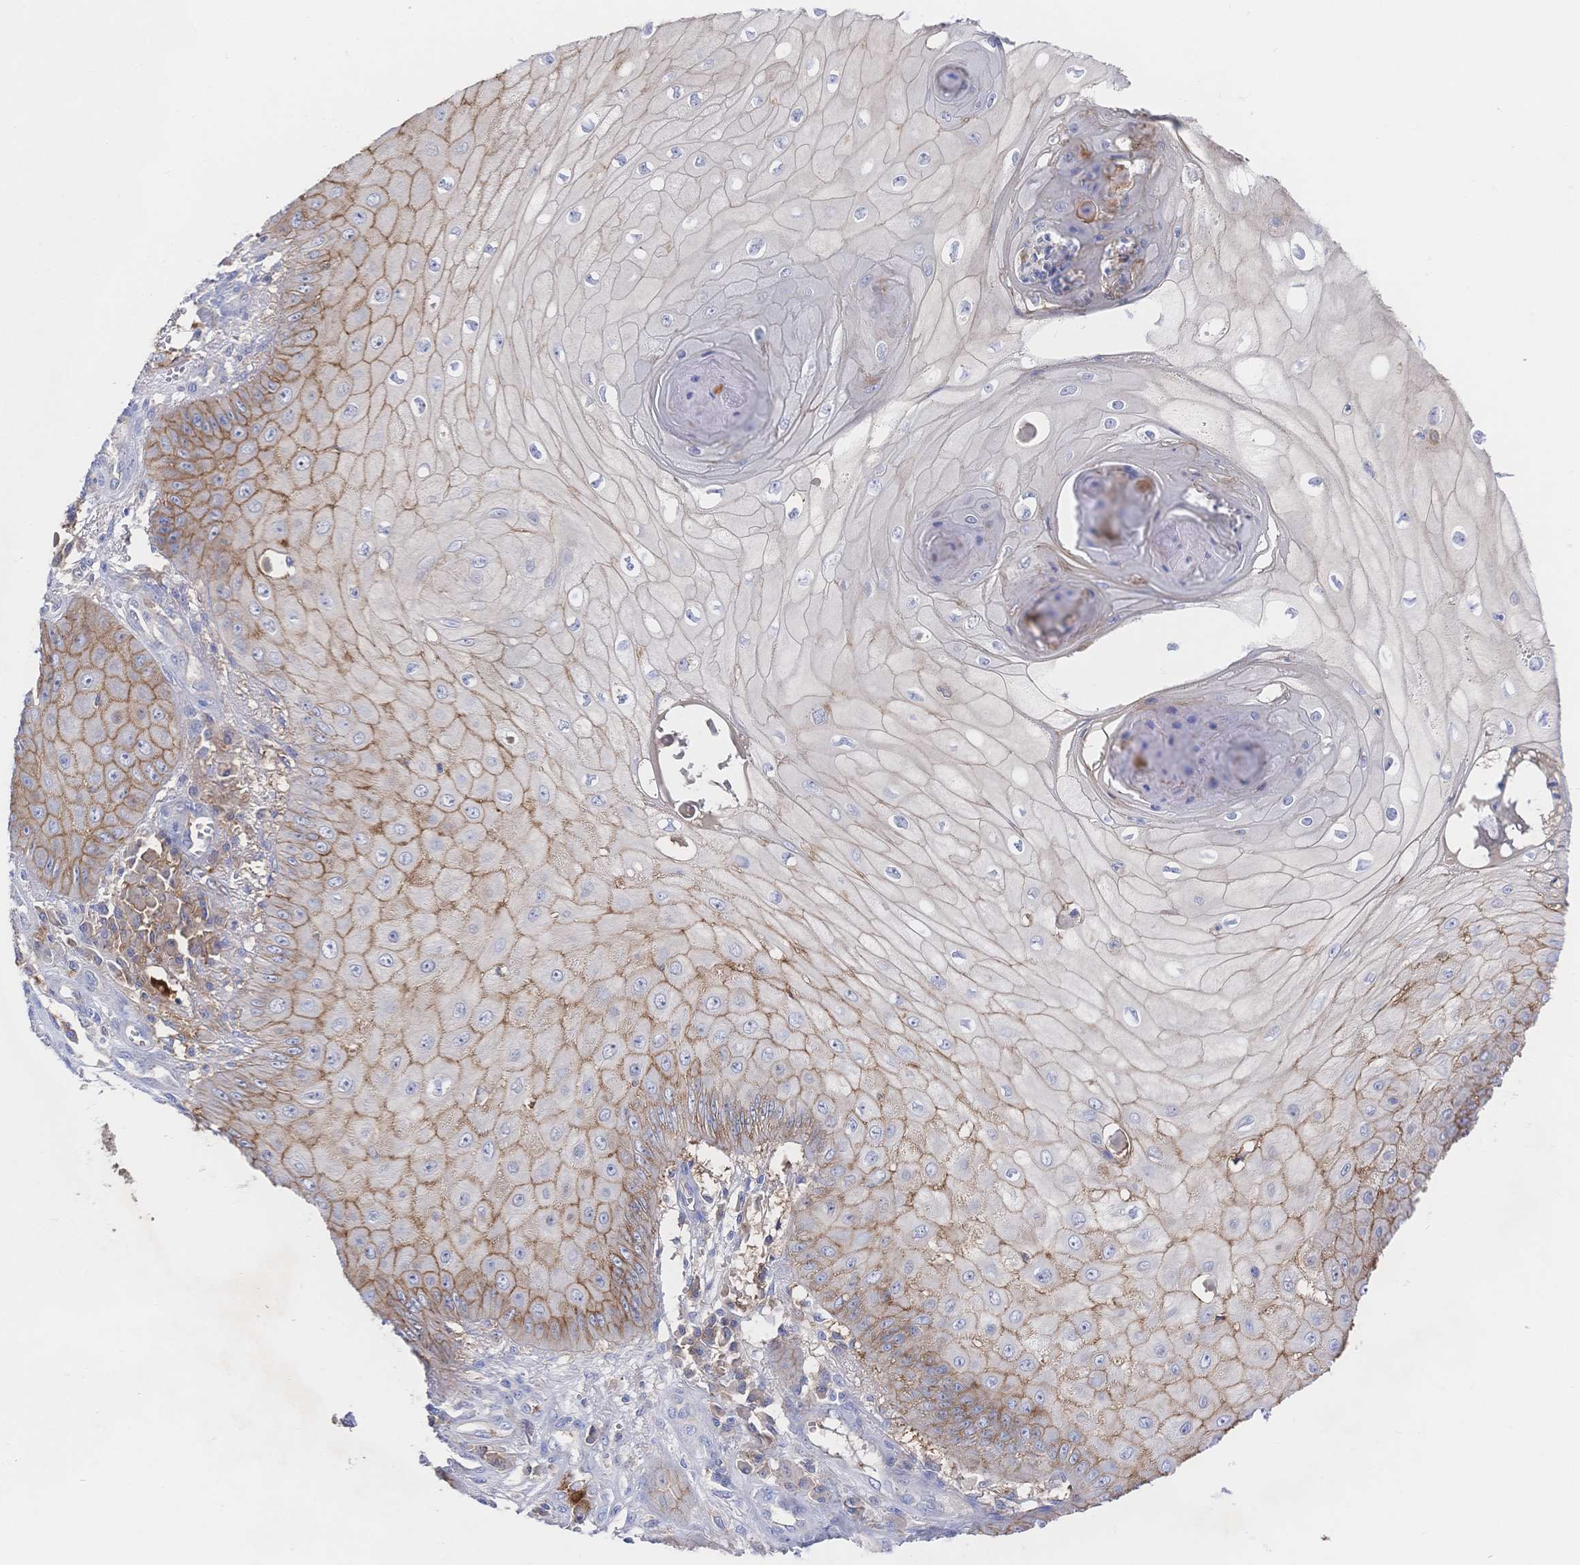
{"staining": {"intensity": "moderate", "quantity": "25%-75%", "location": "cytoplasmic/membranous"}, "tissue": "skin cancer", "cell_type": "Tumor cells", "image_type": "cancer", "snomed": [{"axis": "morphology", "description": "Squamous cell carcinoma, NOS"}, {"axis": "topography", "description": "Skin"}], "caption": "A brown stain highlights moderate cytoplasmic/membranous staining of a protein in skin cancer tumor cells.", "gene": "F11R", "patient": {"sex": "male", "age": 70}}